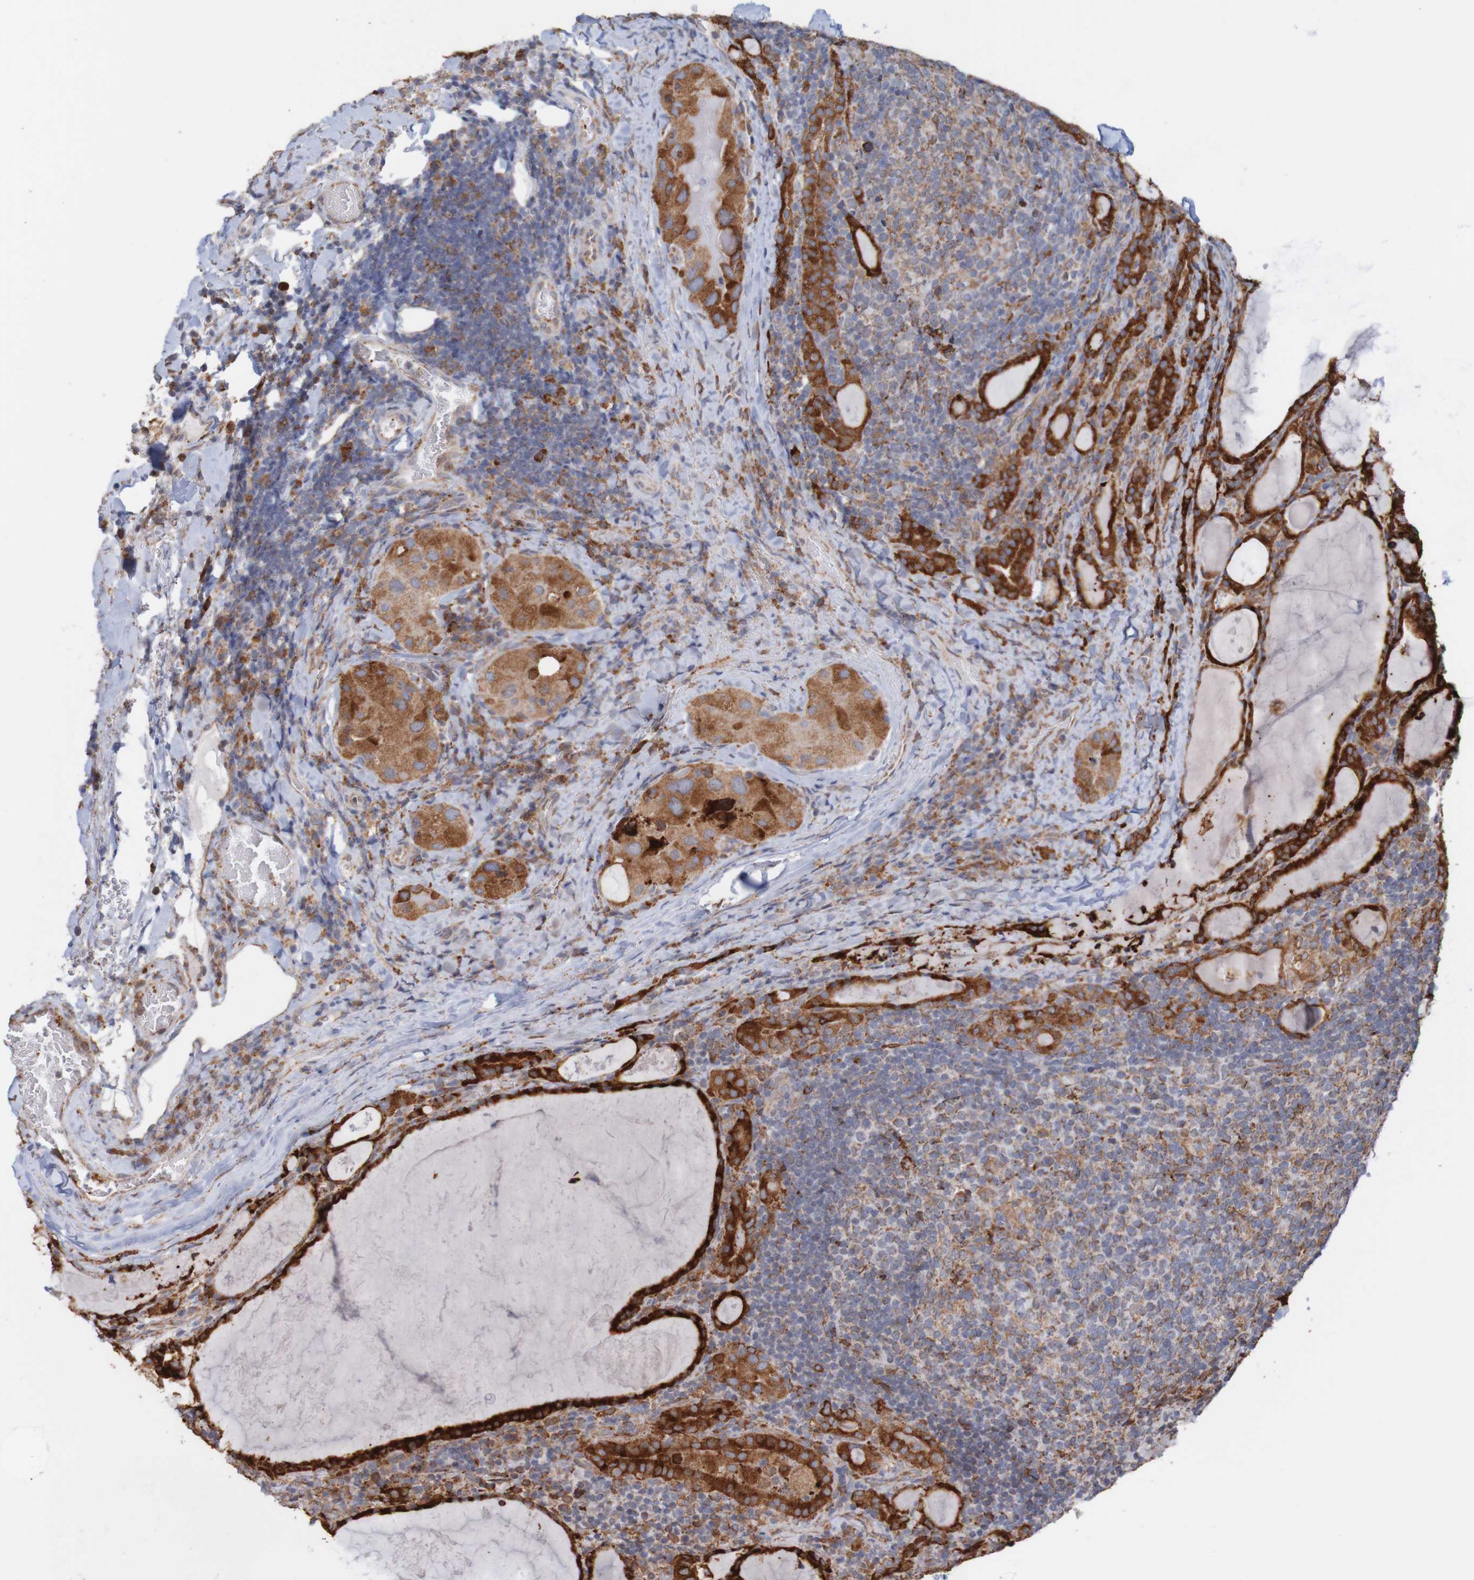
{"staining": {"intensity": "strong", "quantity": ">75%", "location": "cytoplasmic/membranous"}, "tissue": "thyroid cancer", "cell_type": "Tumor cells", "image_type": "cancer", "snomed": [{"axis": "morphology", "description": "Papillary adenocarcinoma, NOS"}, {"axis": "topography", "description": "Thyroid gland"}], "caption": "This is an image of IHC staining of thyroid cancer (papillary adenocarcinoma), which shows strong positivity in the cytoplasmic/membranous of tumor cells.", "gene": "PDIA3", "patient": {"sex": "female", "age": 42}}